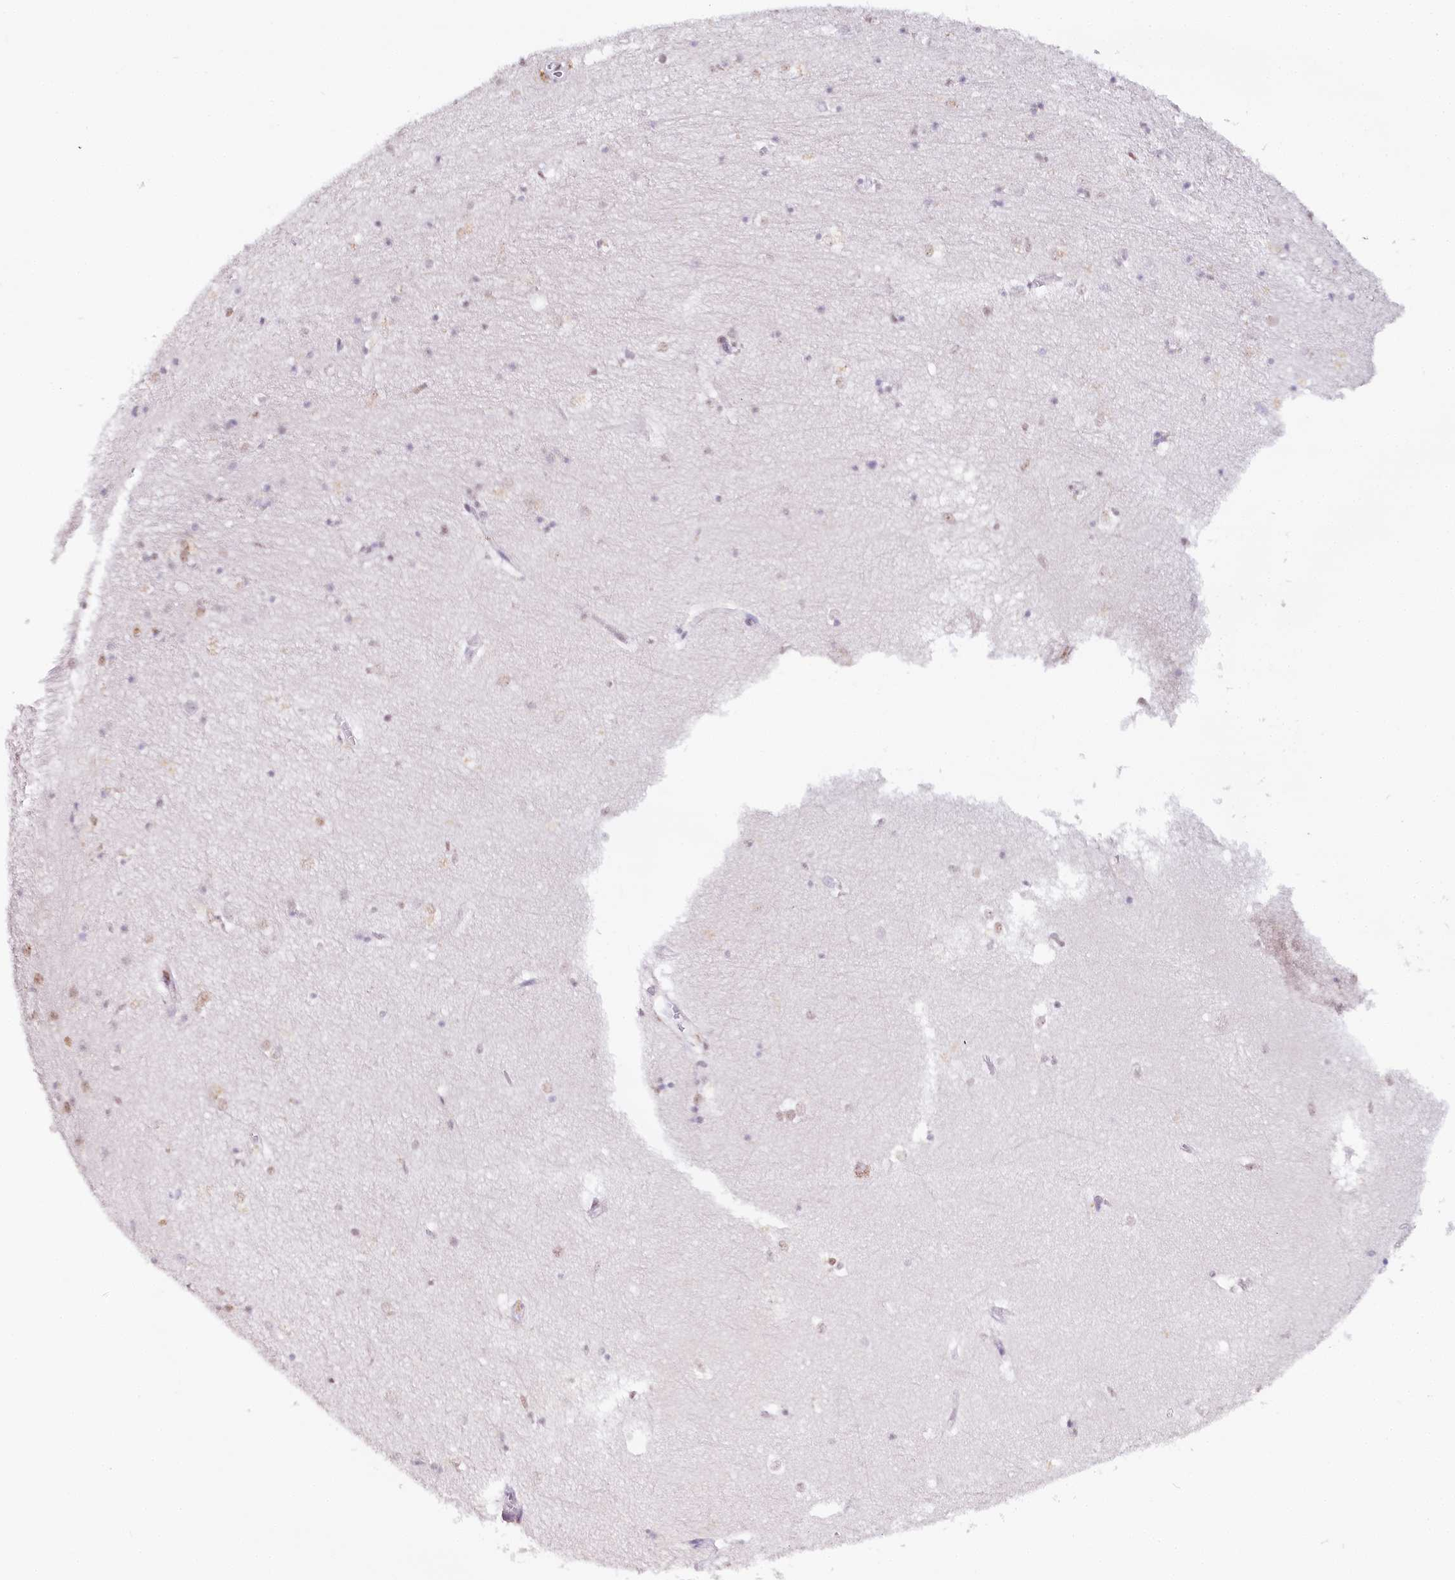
{"staining": {"intensity": "negative", "quantity": "none", "location": "none"}, "tissue": "hippocampus", "cell_type": "Glial cells", "image_type": "normal", "snomed": [{"axis": "morphology", "description": "Normal tissue, NOS"}, {"axis": "topography", "description": "Hippocampus"}], "caption": "Glial cells are negative for protein expression in normal human hippocampus. Brightfield microscopy of IHC stained with DAB (brown) and hematoxylin (blue), captured at high magnification.", "gene": "TP53", "patient": {"sex": "female", "age": 64}}